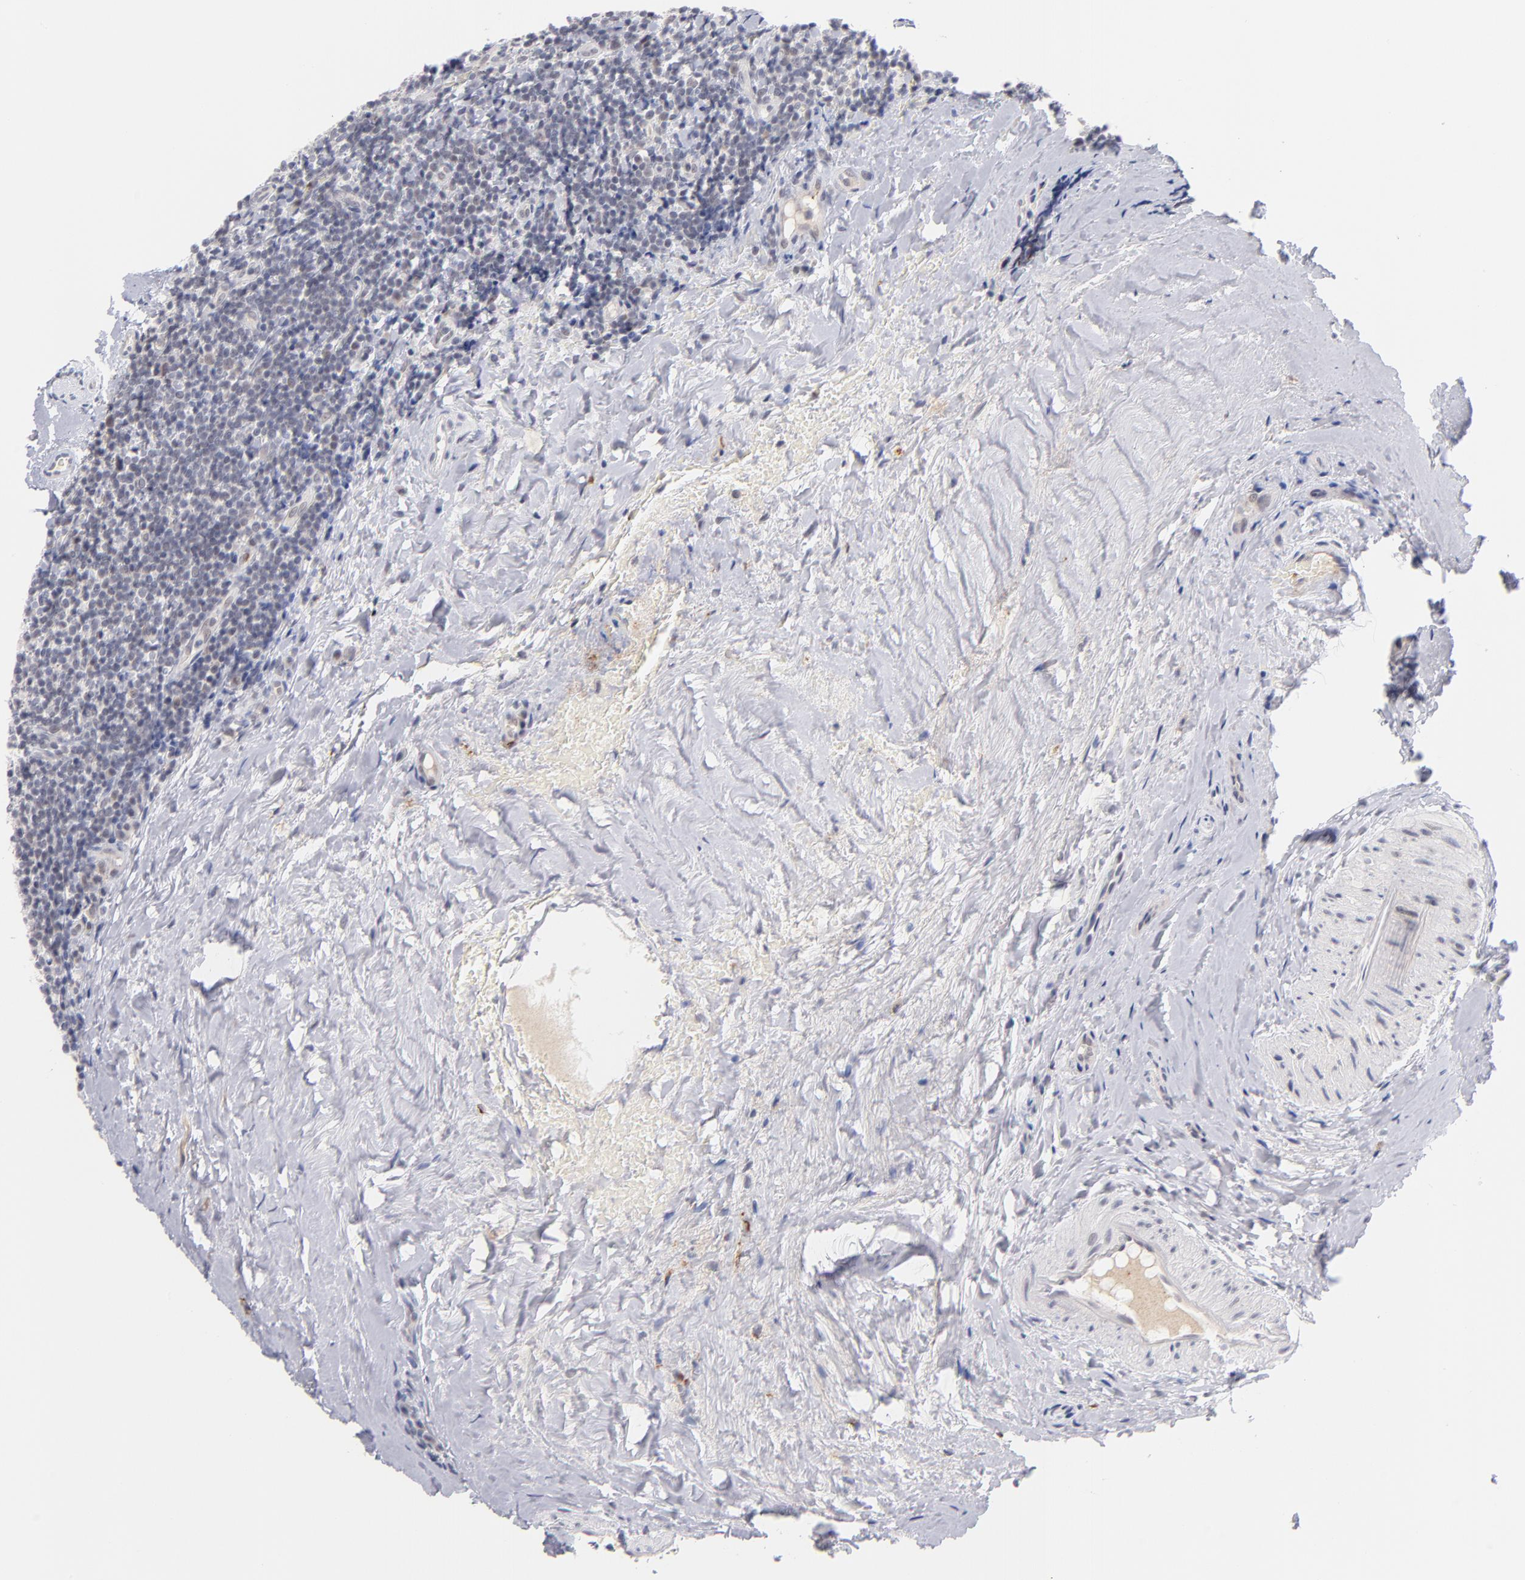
{"staining": {"intensity": "negative", "quantity": "none", "location": "none"}, "tissue": "tonsil", "cell_type": "Germinal center cells", "image_type": "normal", "snomed": [{"axis": "morphology", "description": "Normal tissue, NOS"}, {"axis": "topography", "description": "Tonsil"}], "caption": "The histopathology image reveals no staining of germinal center cells in unremarkable tonsil. Brightfield microscopy of IHC stained with DAB (brown) and hematoxylin (blue), captured at high magnification.", "gene": "WSB1", "patient": {"sex": "male", "age": 31}}